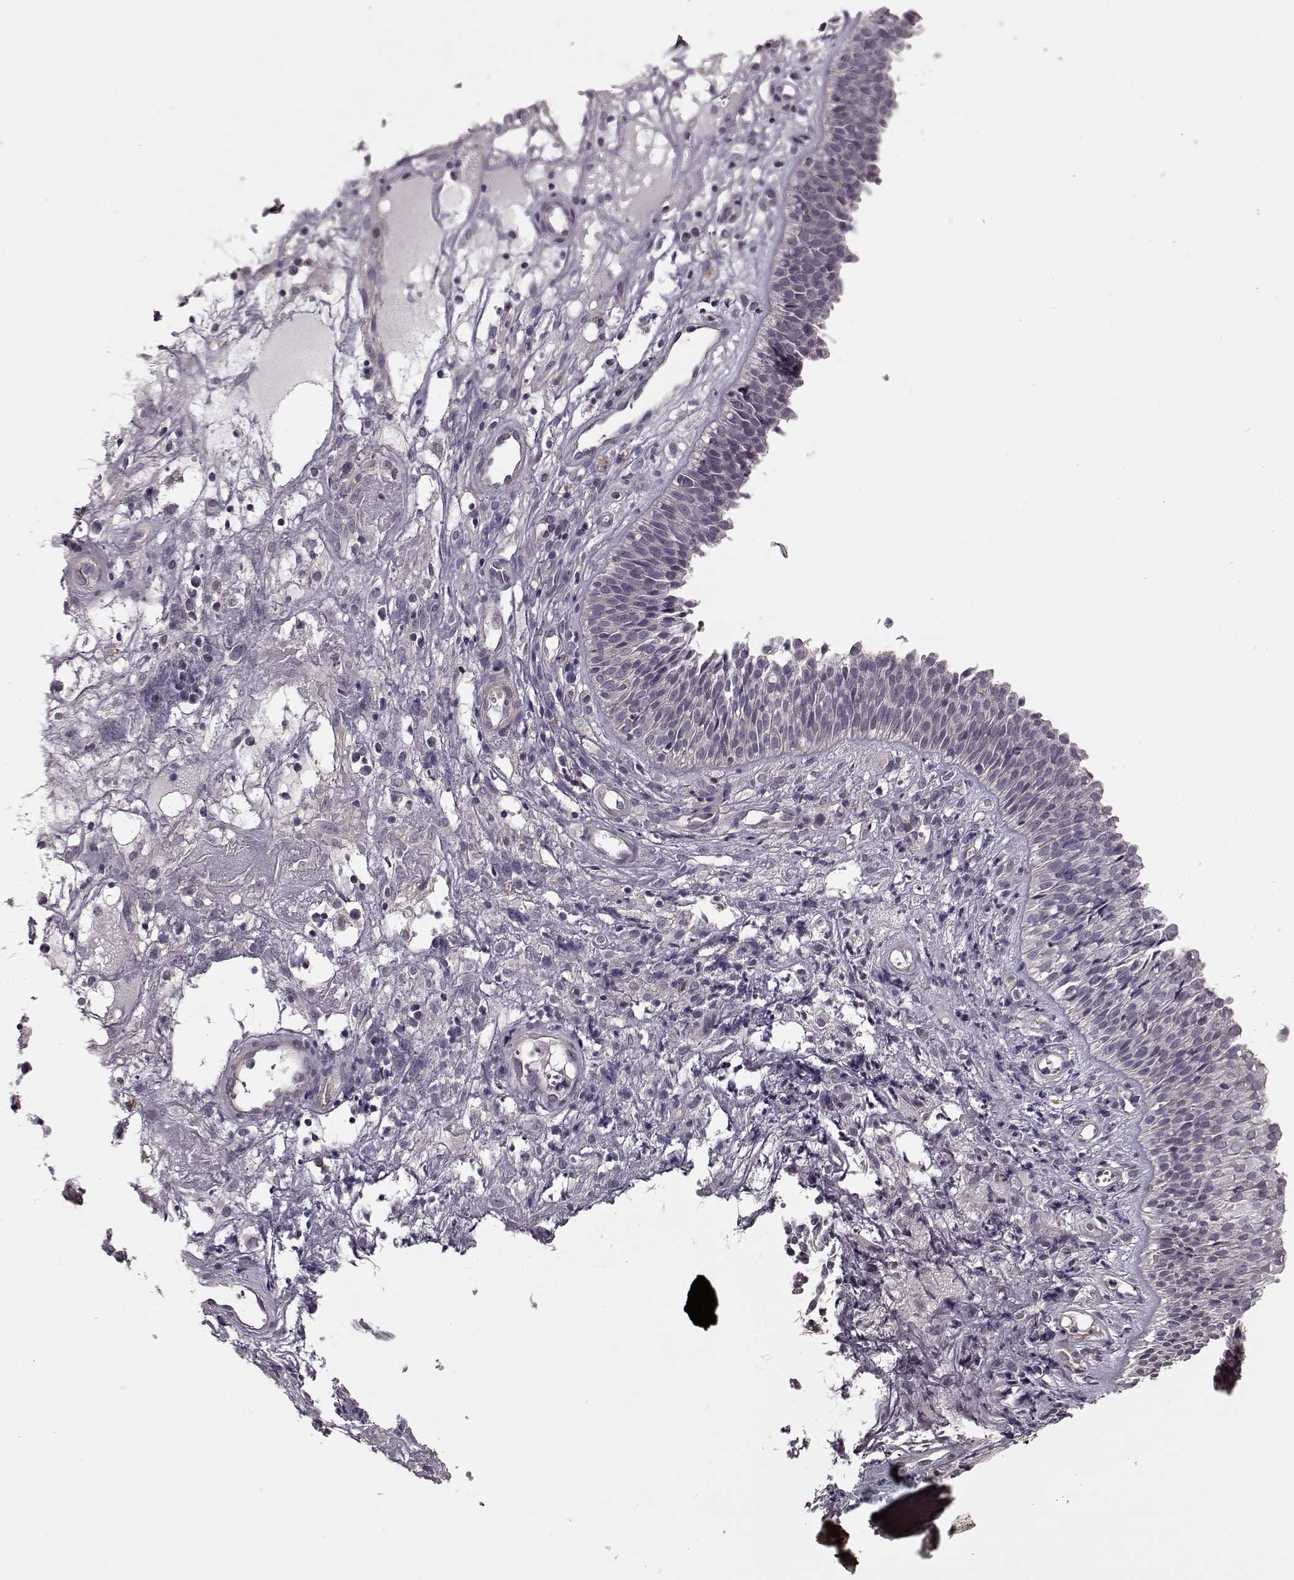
{"staining": {"intensity": "negative", "quantity": "none", "location": "none"}, "tissue": "nasopharynx", "cell_type": "Respiratory epithelial cells", "image_type": "normal", "snomed": [{"axis": "morphology", "description": "Normal tissue, NOS"}, {"axis": "topography", "description": "Nasopharynx"}], "caption": "This is an IHC image of unremarkable human nasopharynx. There is no expression in respiratory epithelial cells.", "gene": "SLAIN2", "patient": {"sex": "male", "age": 31}}